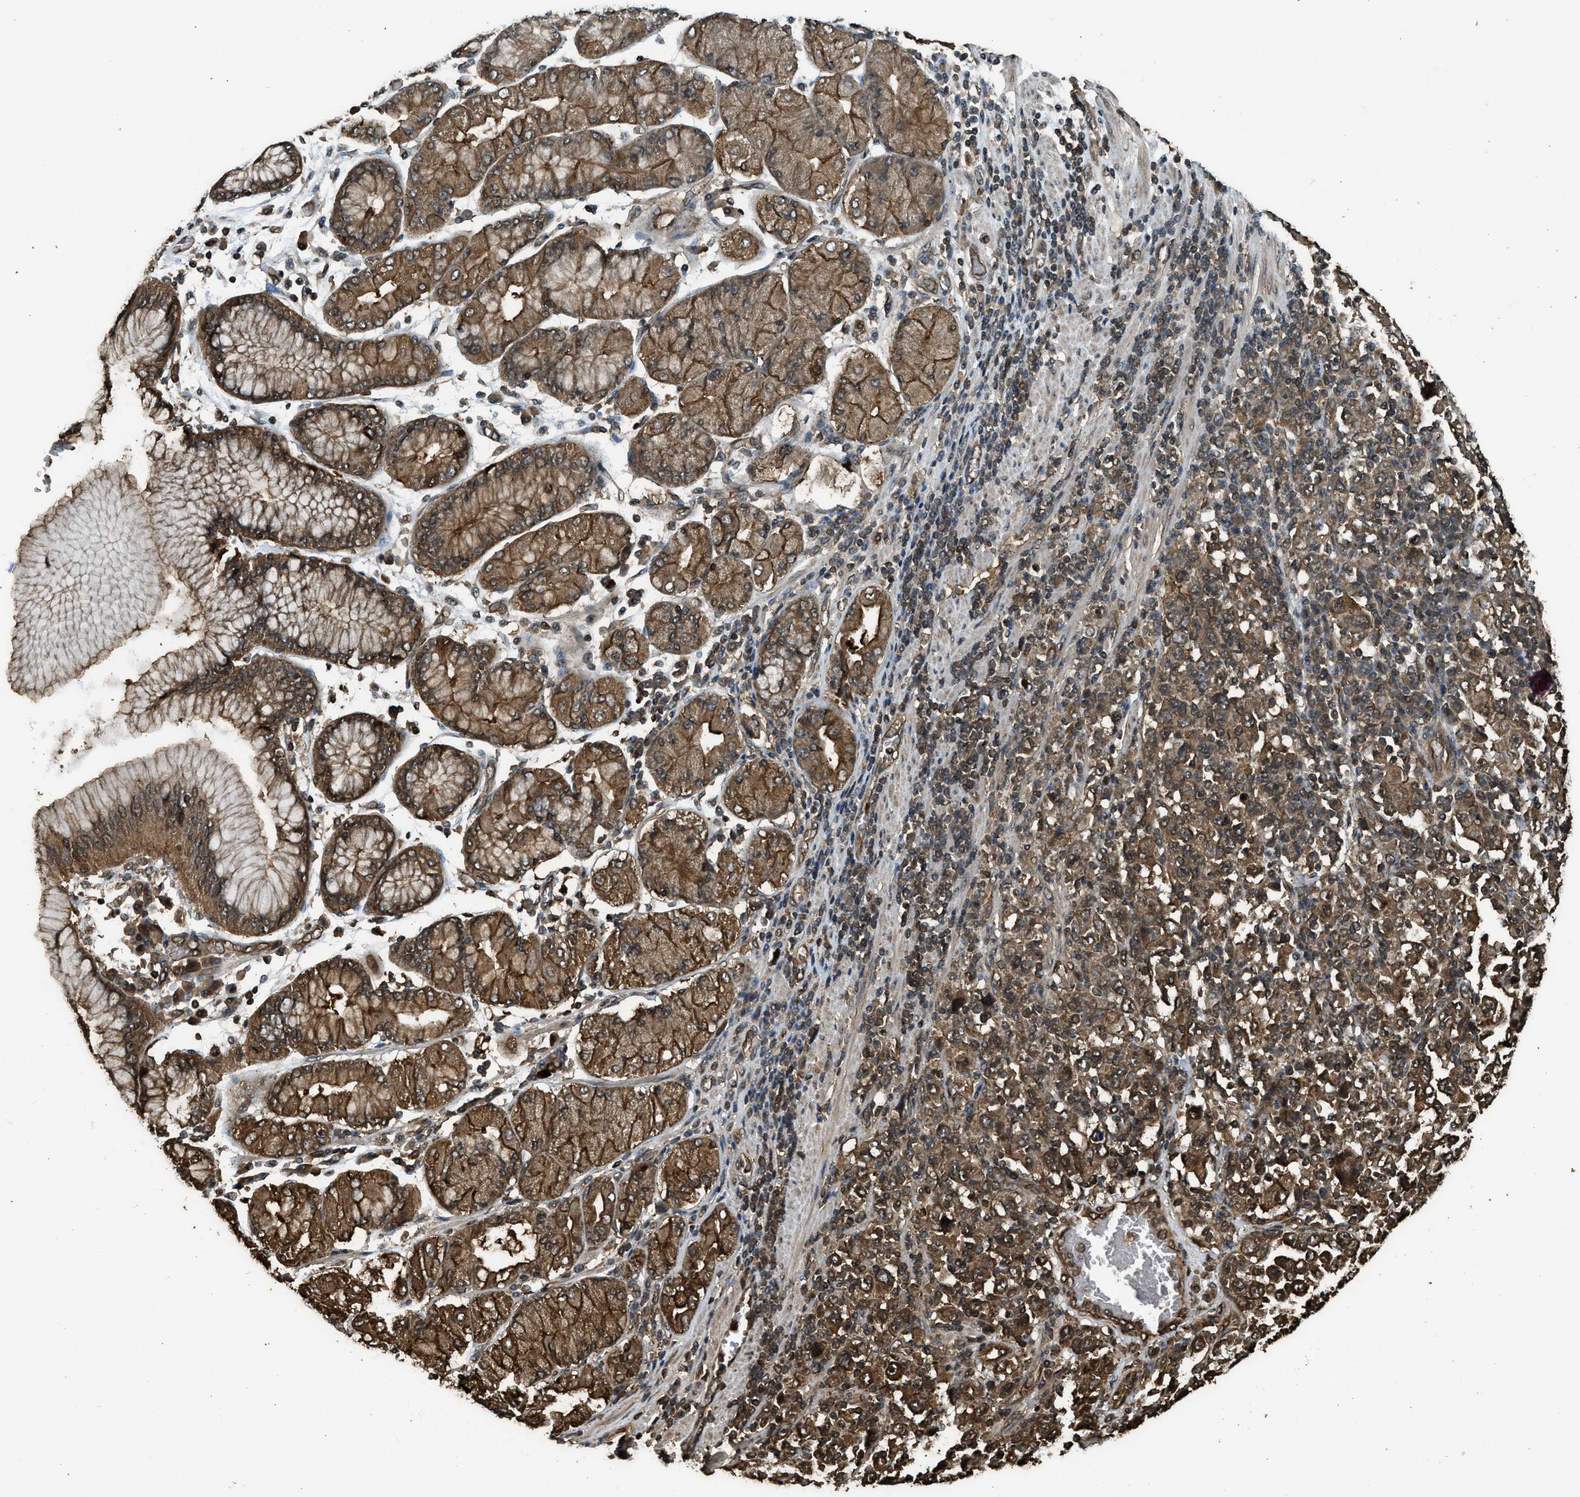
{"staining": {"intensity": "moderate", "quantity": ">75%", "location": "cytoplasmic/membranous"}, "tissue": "stomach cancer", "cell_type": "Tumor cells", "image_type": "cancer", "snomed": [{"axis": "morphology", "description": "Normal tissue, NOS"}, {"axis": "morphology", "description": "Adenocarcinoma, NOS"}, {"axis": "topography", "description": "Stomach, upper"}, {"axis": "topography", "description": "Stomach"}], "caption": "IHC image of stomach cancer (adenocarcinoma) stained for a protein (brown), which displays medium levels of moderate cytoplasmic/membranous staining in approximately >75% of tumor cells.", "gene": "MYBL2", "patient": {"sex": "male", "age": 59}}